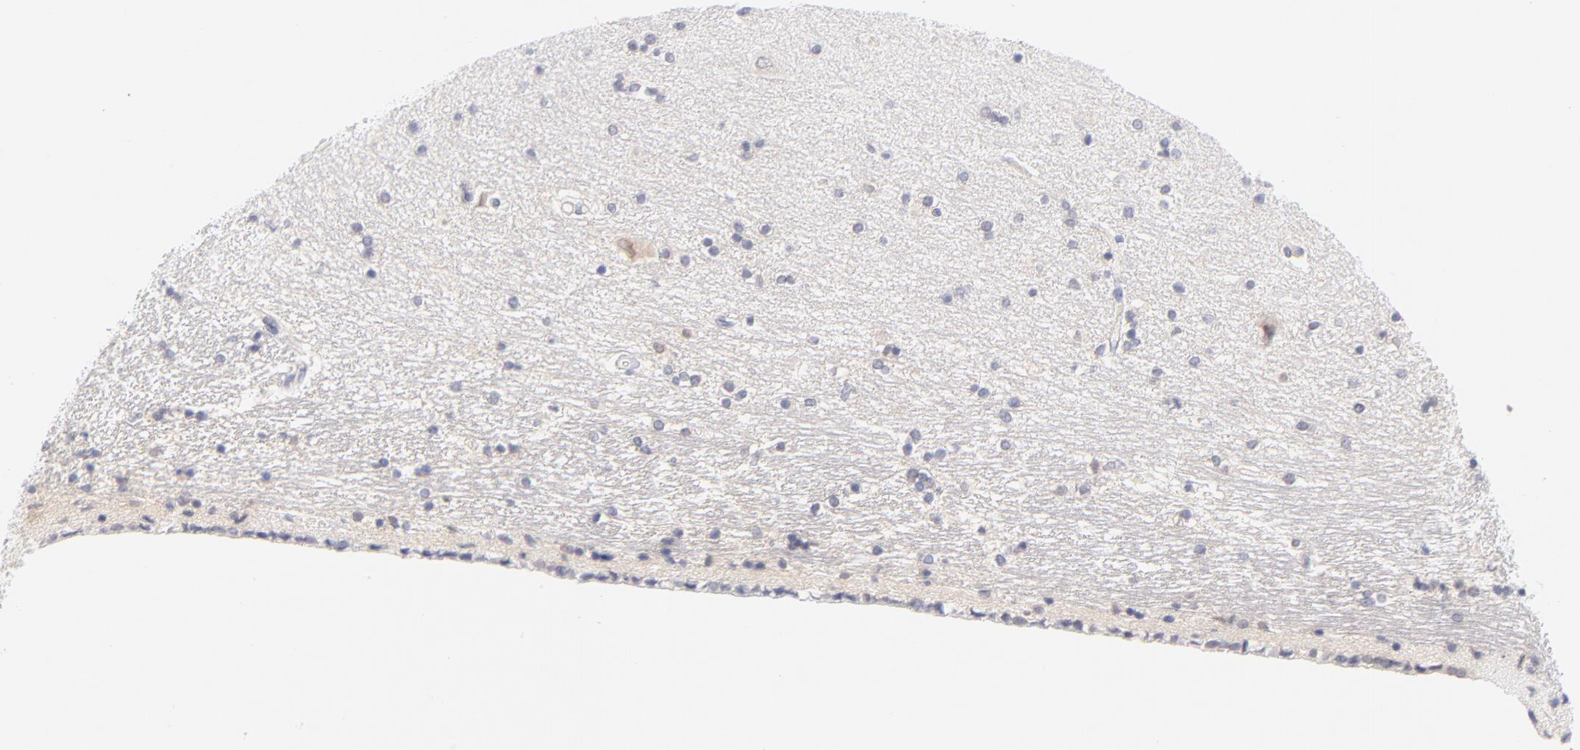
{"staining": {"intensity": "weak", "quantity": "25%-75%", "location": "nuclear"}, "tissue": "hippocampus", "cell_type": "Glial cells", "image_type": "normal", "snomed": [{"axis": "morphology", "description": "Normal tissue, NOS"}, {"axis": "topography", "description": "Hippocampus"}], "caption": "Hippocampus stained with IHC demonstrates weak nuclear staining in approximately 25%-75% of glial cells.", "gene": "CASP6", "patient": {"sex": "female", "age": 54}}